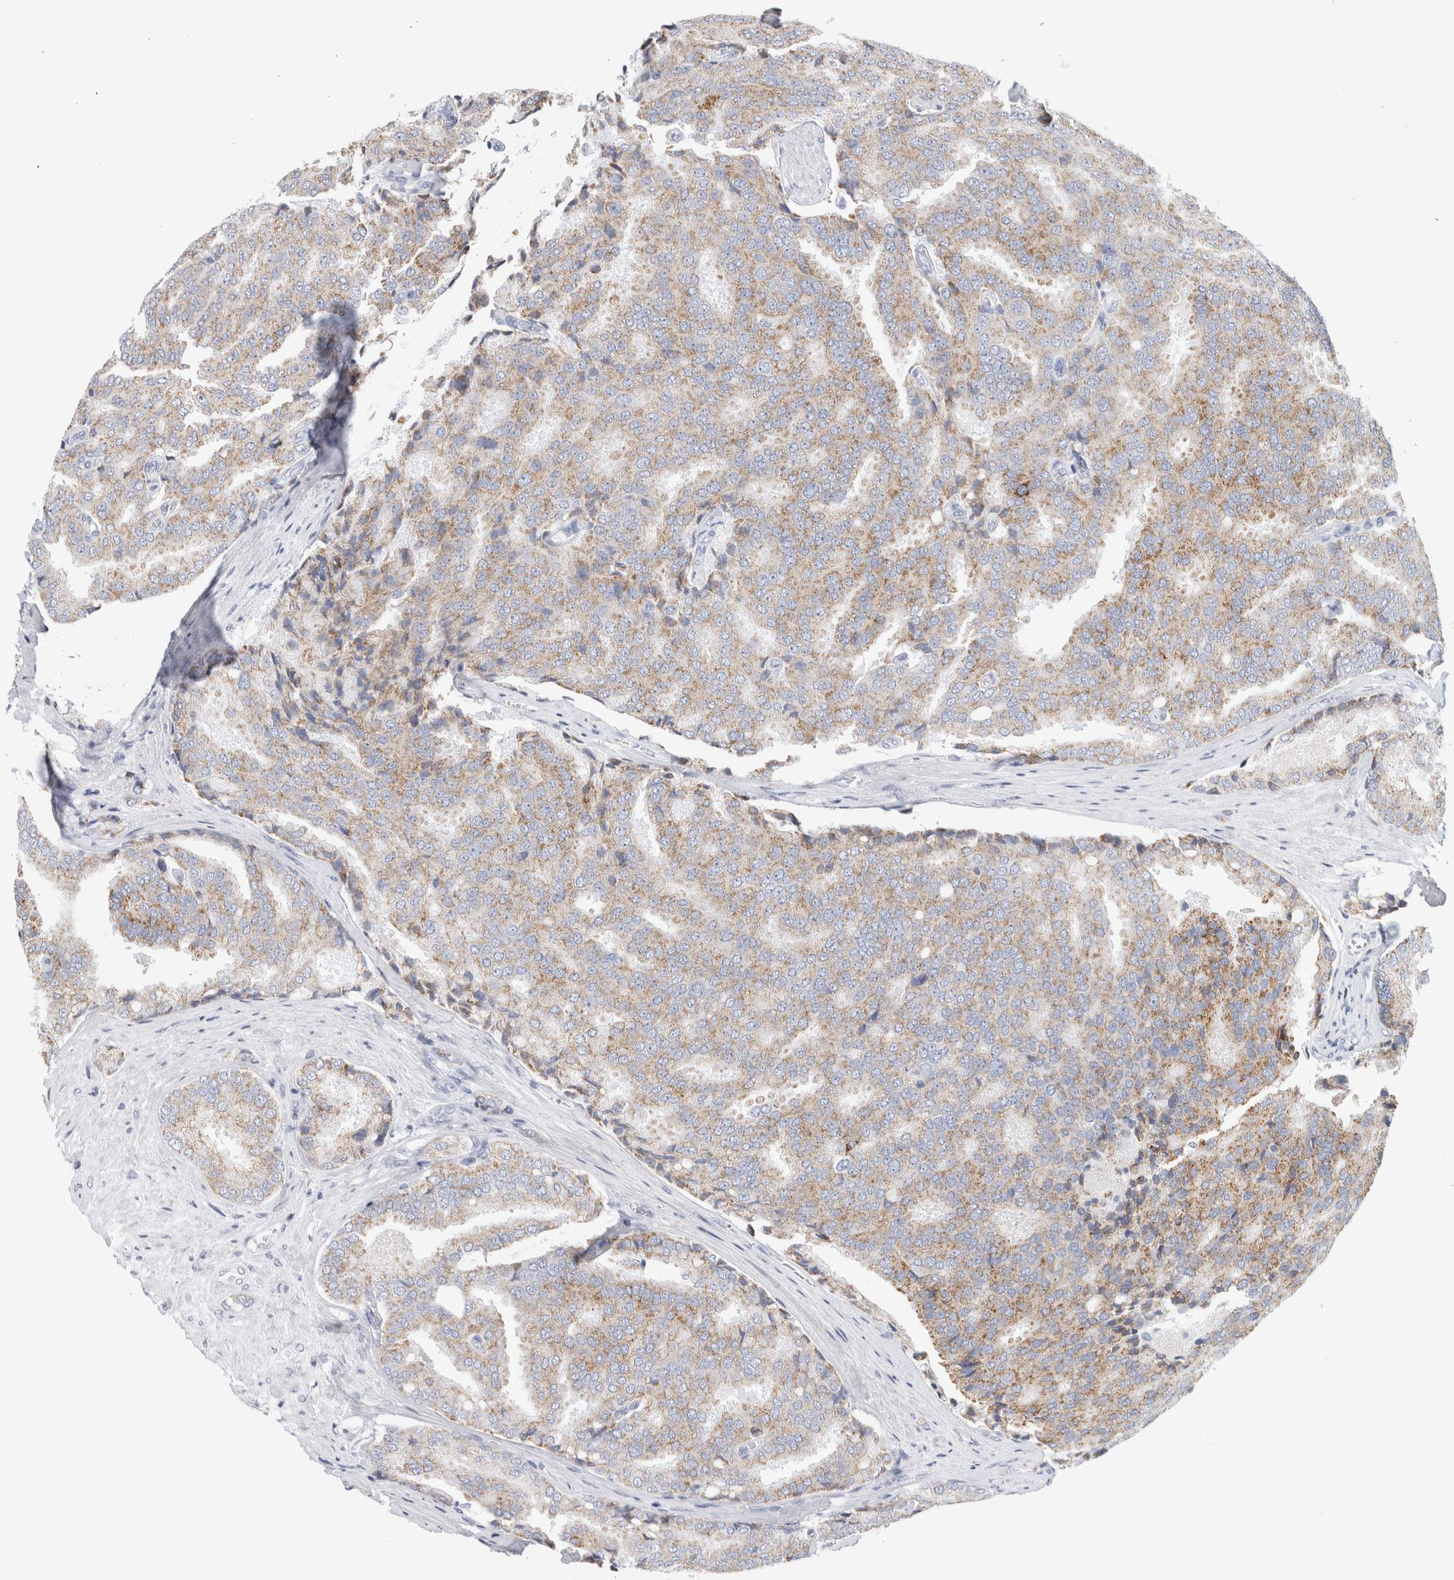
{"staining": {"intensity": "moderate", "quantity": "25%-75%", "location": "cytoplasmic/membranous"}, "tissue": "prostate cancer", "cell_type": "Tumor cells", "image_type": "cancer", "snomed": [{"axis": "morphology", "description": "Adenocarcinoma, High grade"}, {"axis": "topography", "description": "Prostate"}], "caption": "Prostate cancer tissue shows moderate cytoplasmic/membranous expression in about 25%-75% of tumor cells", "gene": "ECHDC2", "patient": {"sex": "male", "age": 50}}